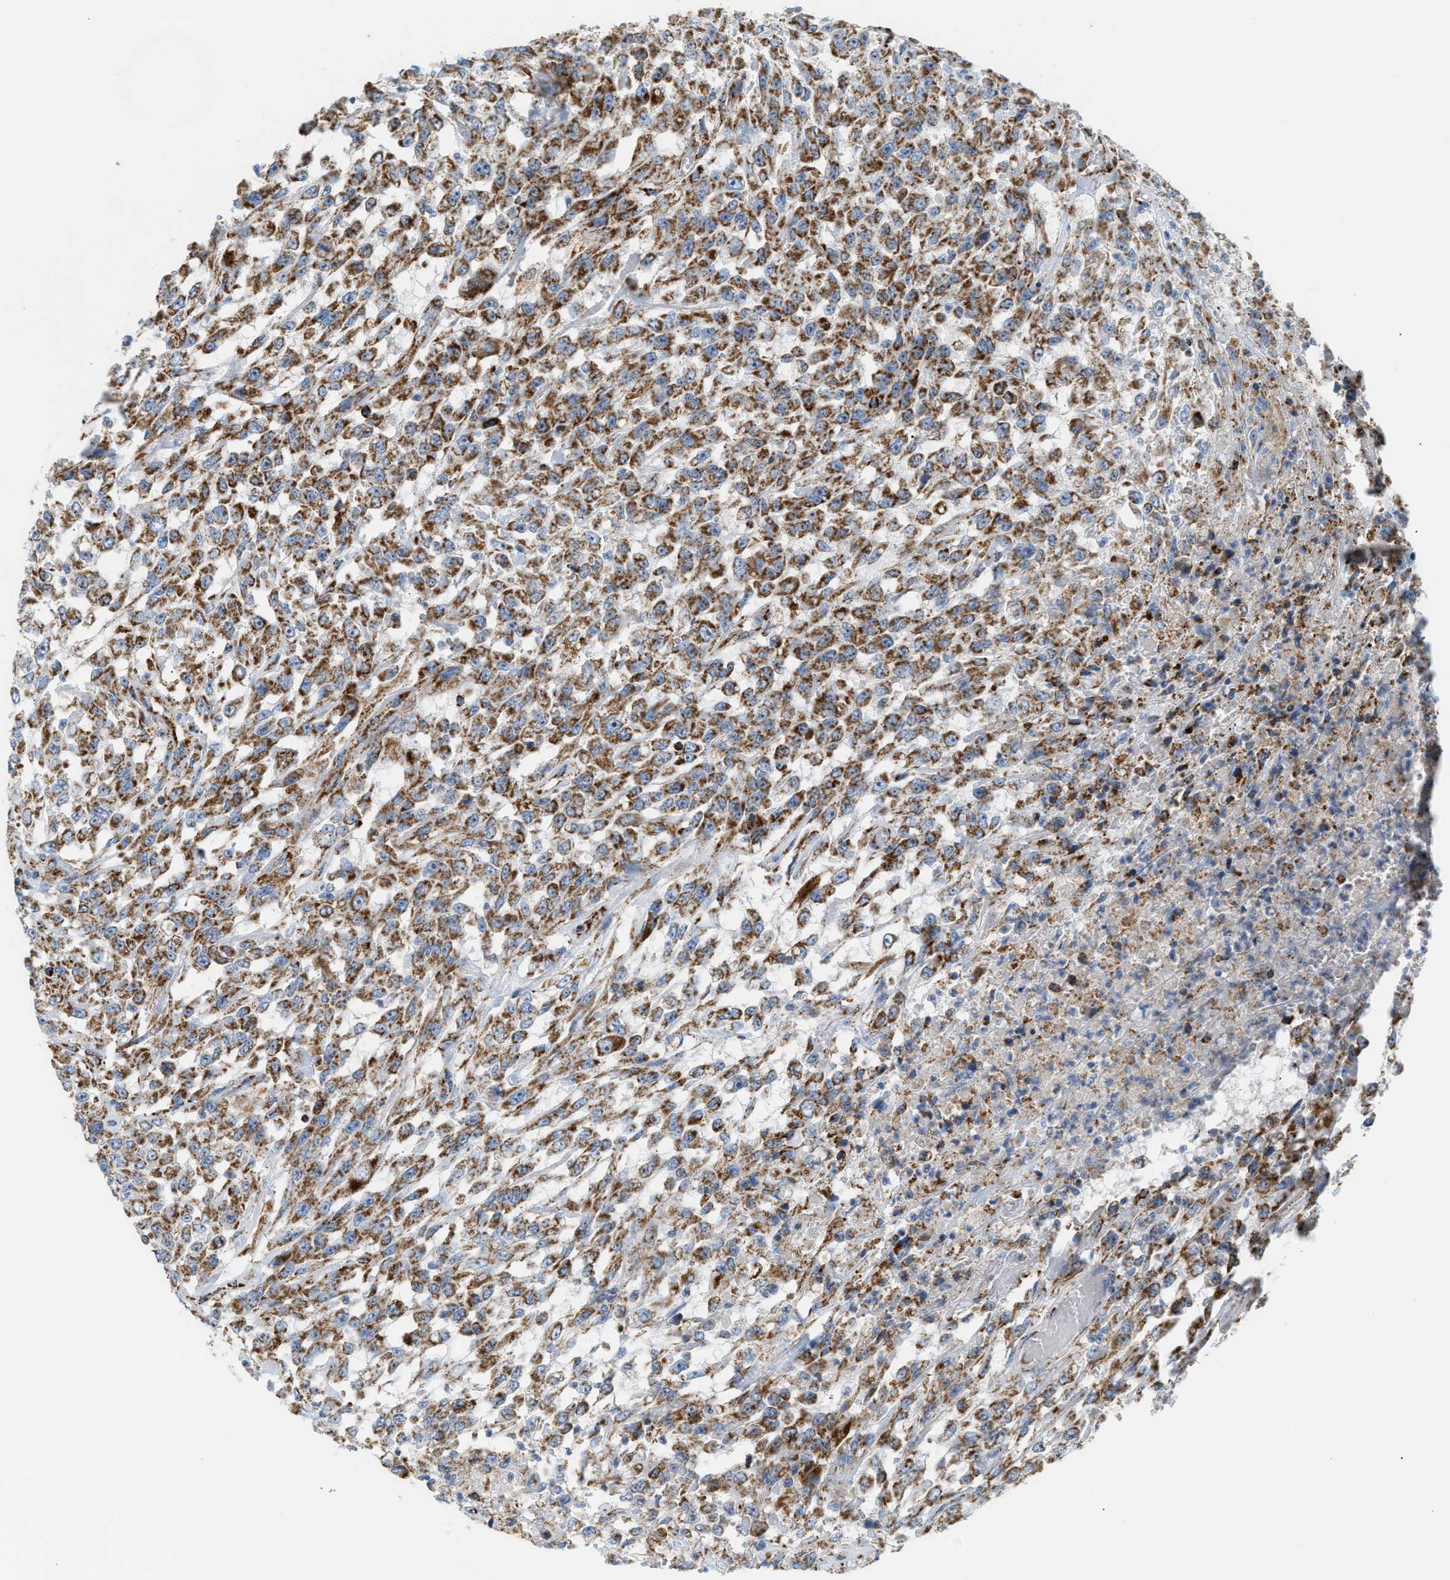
{"staining": {"intensity": "moderate", "quantity": ">75%", "location": "cytoplasmic/membranous"}, "tissue": "urothelial cancer", "cell_type": "Tumor cells", "image_type": "cancer", "snomed": [{"axis": "morphology", "description": "Urothelial carcinoma, High grade"}, {"axis": "topography", "description": "Urinary bladder"}], "caption": "Urothelial cancer stained with IHC shows moderate cytoplasmic/membranous expression in about >75% of tumor cells. The staining was performed using DAB to visualize the protein expression in brown, while the nuclei were stained in blue with hematoxylin (Magnification: 20x).", "gene": "OGDH", "patient": {"sex": "male", "age": 46}}